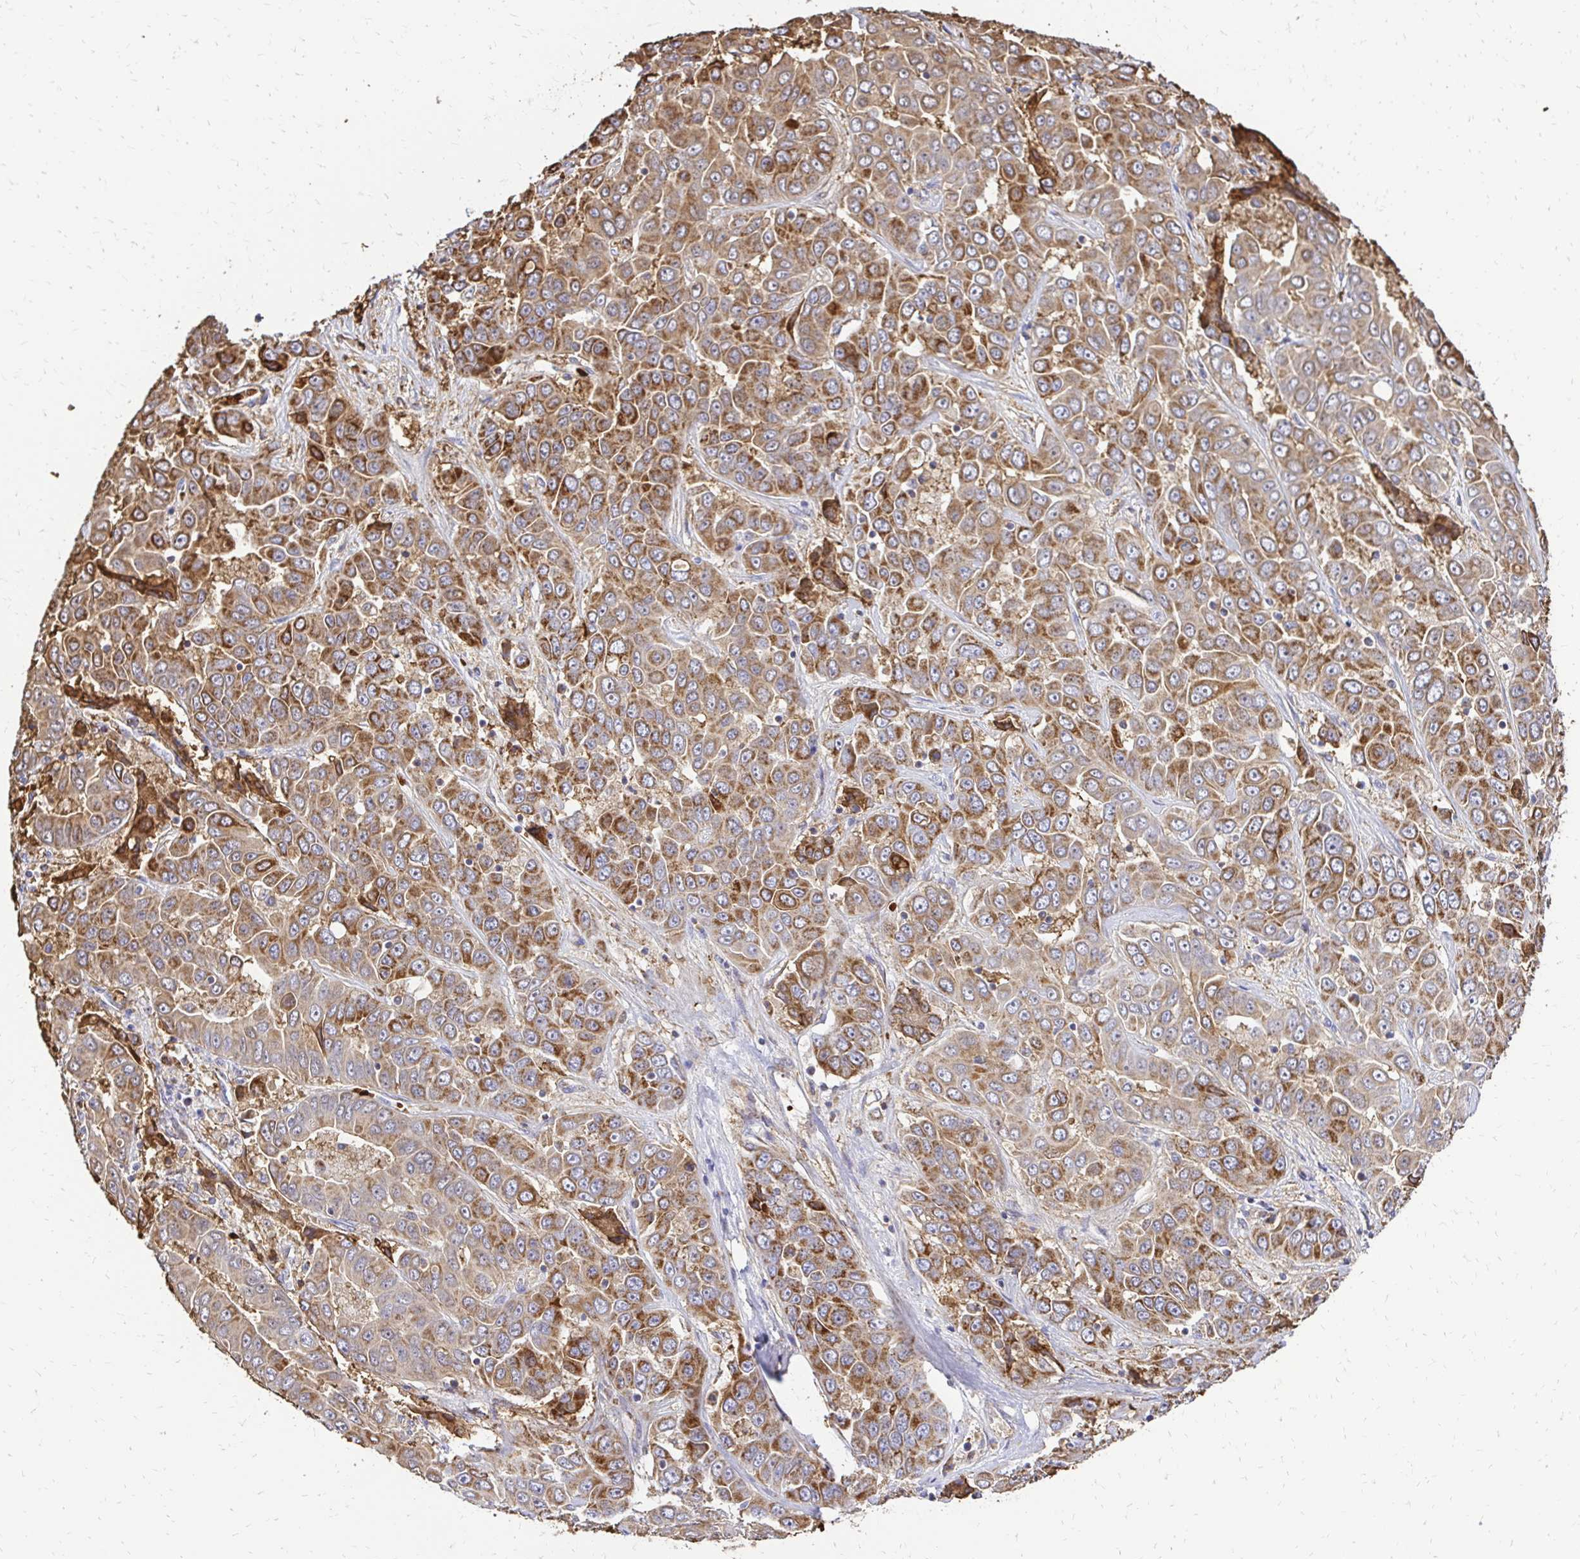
{"staining": {"intensity": "moderate", "quantity": ">75%", "location": "cytoplasmic/membranous"}, "tissue": "liver cancer", "cell_type": "Tumor cells", "image_type": "cancer", "snomed": [{"axis": "morphology", "description": "Cholangiocarcinoma"}, {"axis": "topography", "description": "Liver"}], "caption": "Brown immunohistochemical staining in human cholangiocarcinoma (liver) exhibits moderate cytoplasmic/membranous expression in approximately >75% of tumor cells.", "gene": "MRPL13", "patient": {"sex": "female", "age": 52}}